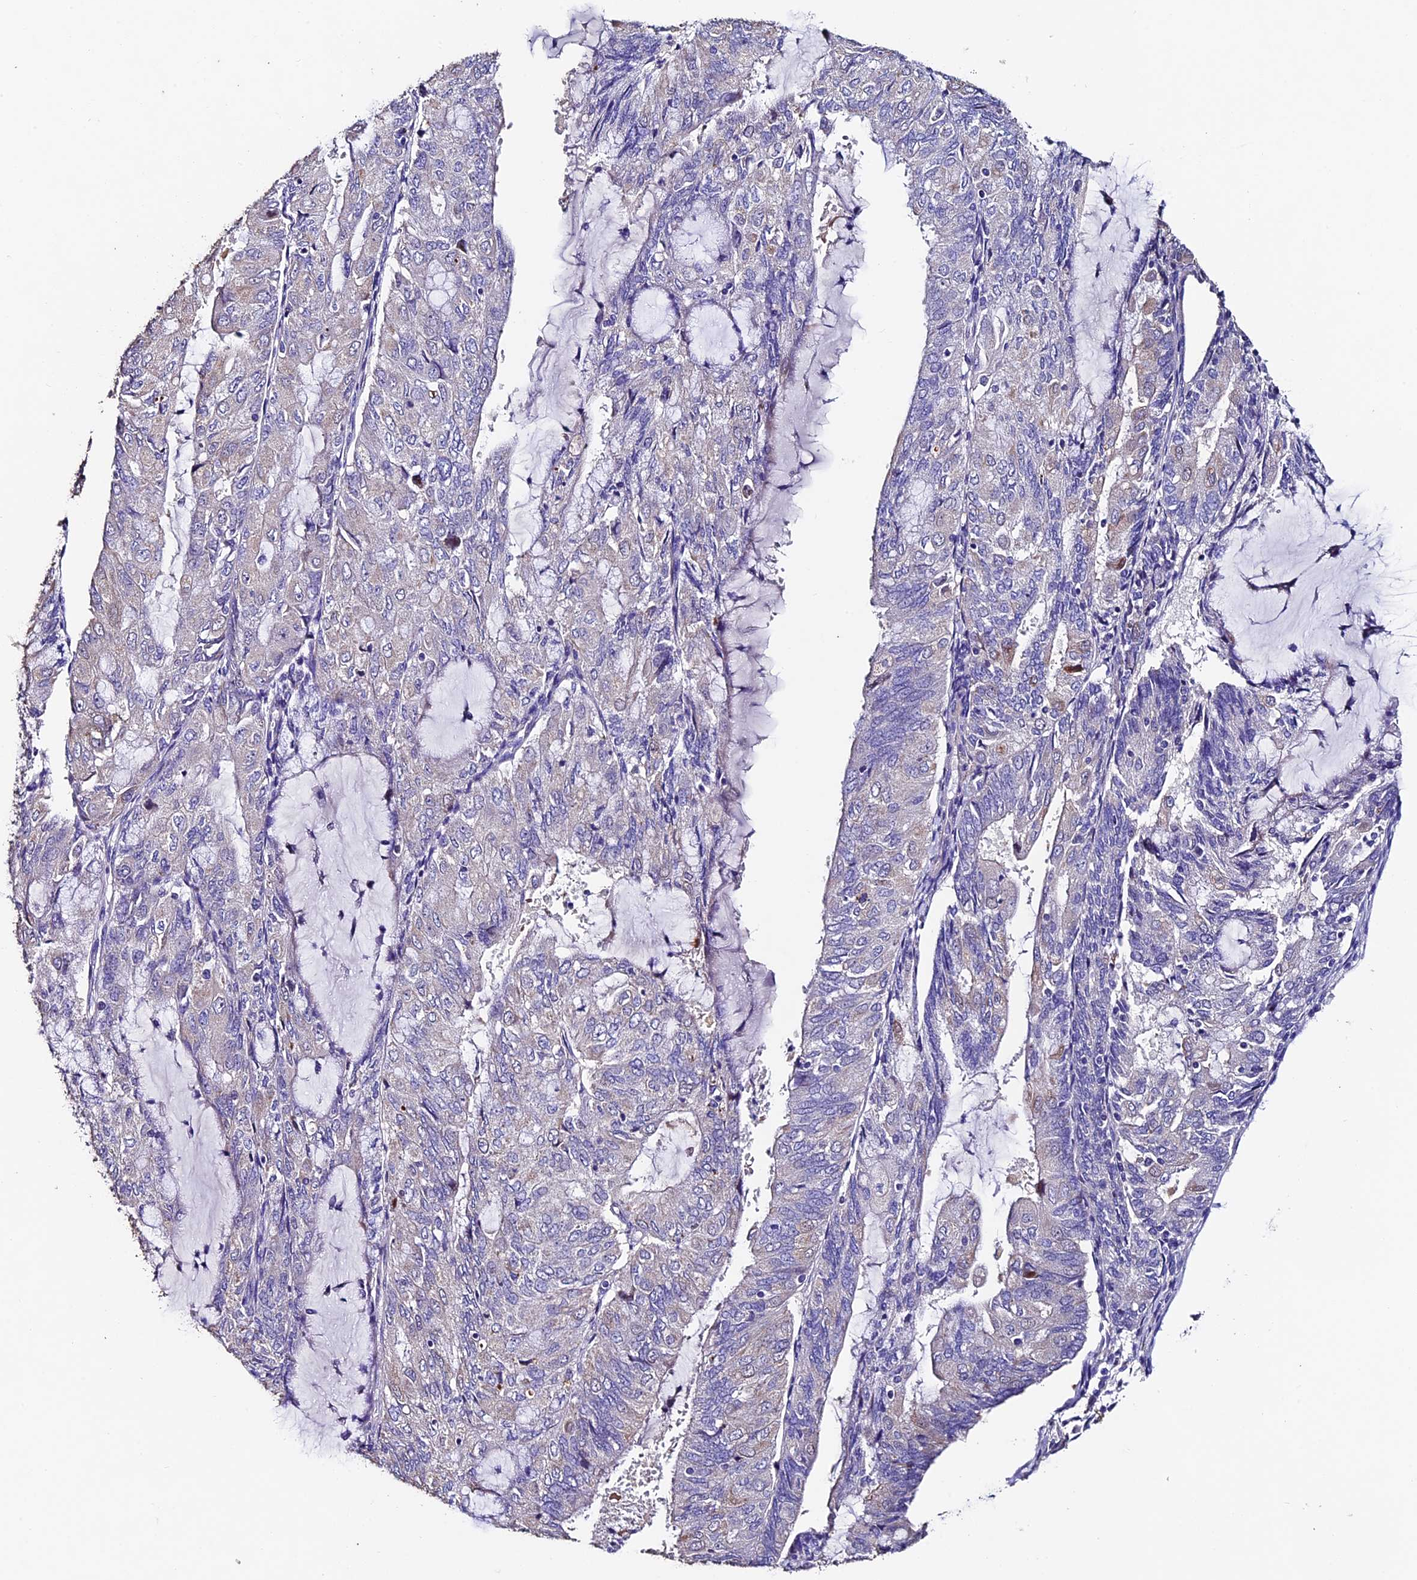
{"staining": {"intensity": "weak", "quantity": "<25%", "location": "cytoplasmic/membranous"}, "tissue": "endometrial cancer", "cell_type": "Tumor cells", "image_type": "cancer", "snomed": [{"axis": "morphology", "description": "Adenocarcinoma, NOS"}, {"axis": "topography", "description": "Endometrium"}], "caption": "This histopathology image is of endometrial adenocarcinoma stained with immunohistochemistry (IHC) to label a protein in brown with the nuclei are counter-stained blue. There is no expression in tumor cells.", "gene": "FBXW9", "patient": {"sex": "female", "age": 81}}